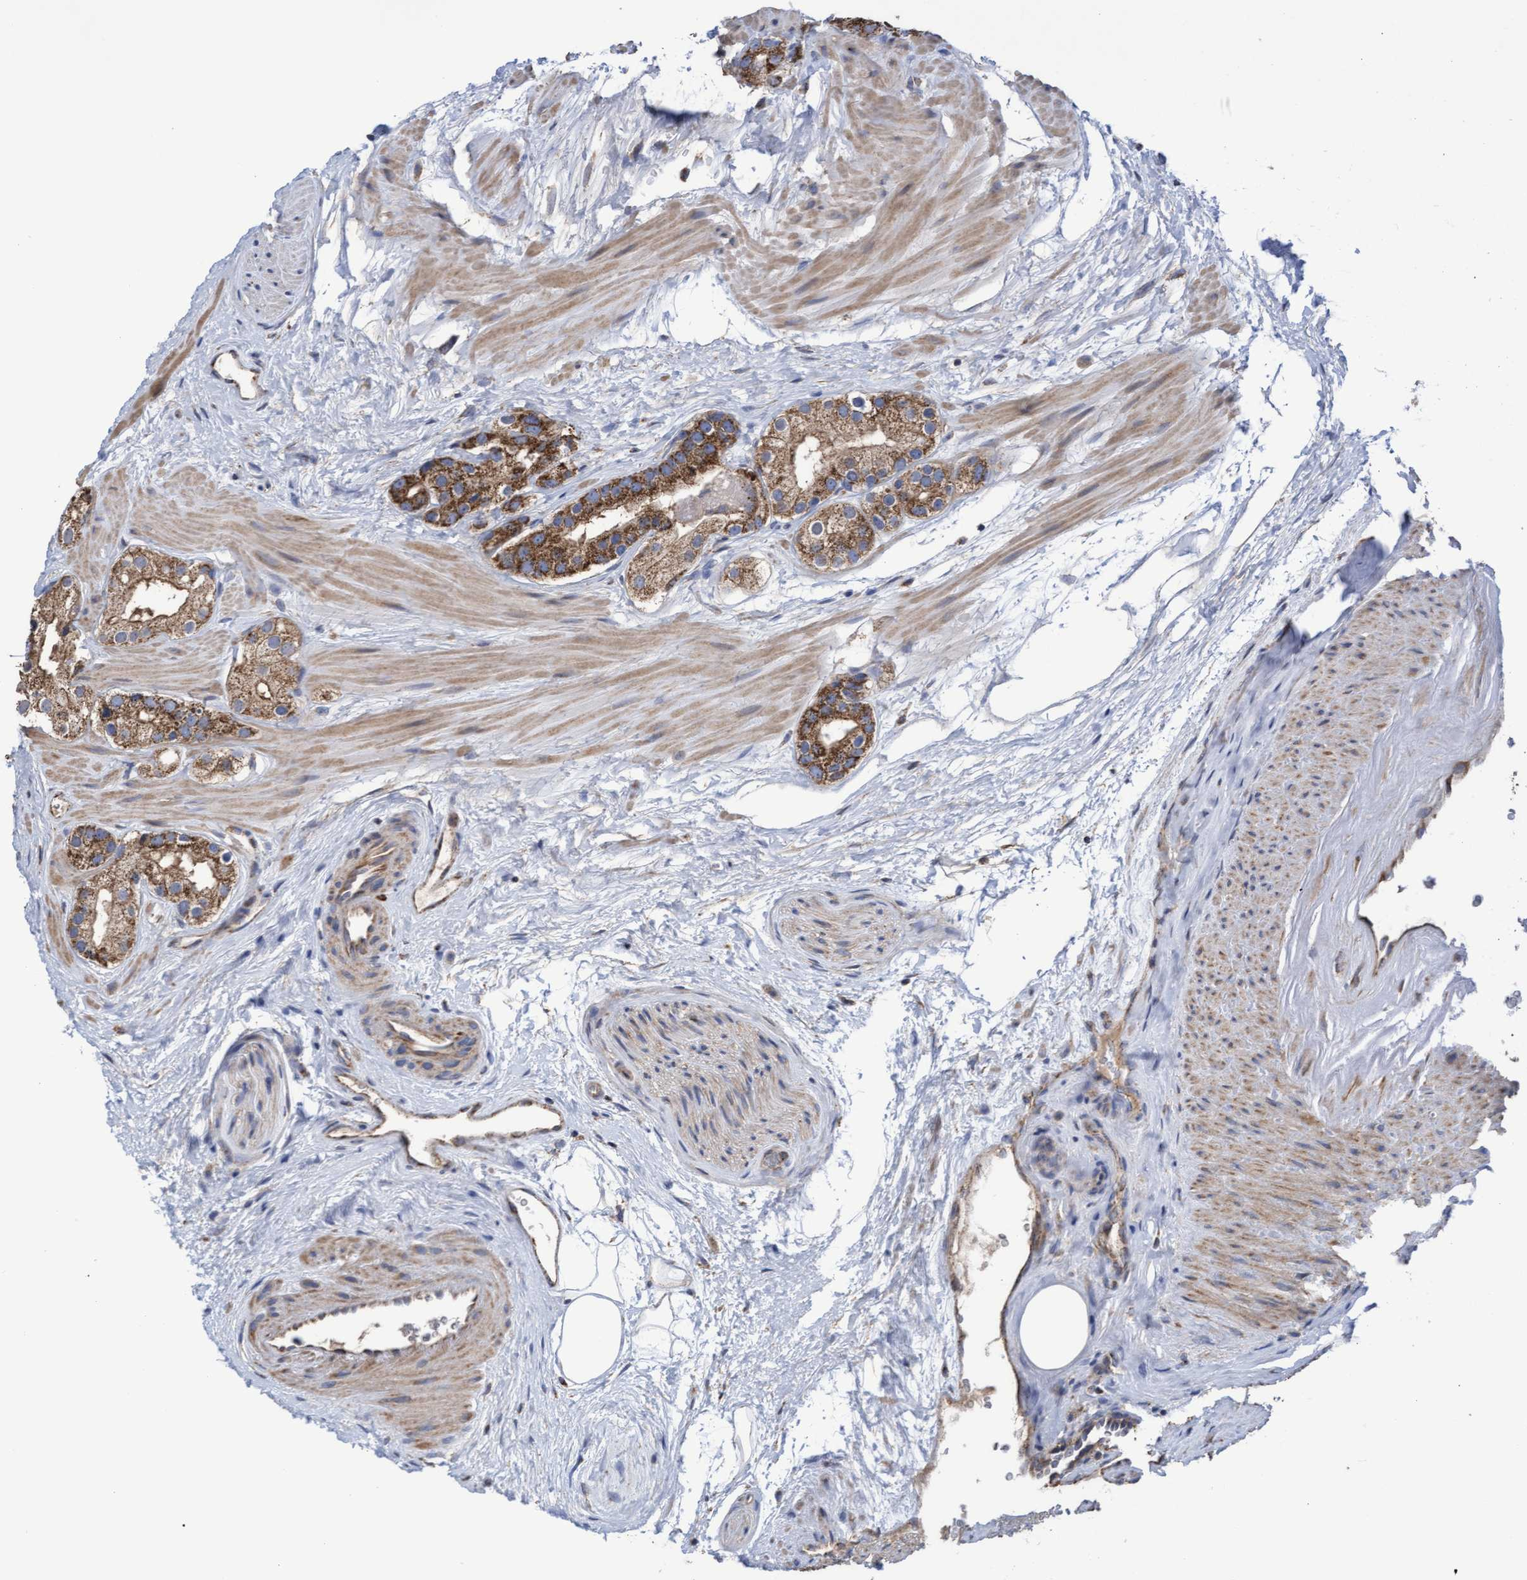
{"staining": {"intensity": "strong", "quantity": ">75%", "location": "cytoplasmic/membranous"}, "tissue": "prostate cancer", "cell_type": "Tumor cells", "image_type": "cancer", "snomed": [{"axis": "morphology", "description": "Adenocarcinoma, High grade"}, {"axis": "topography", "description": "Prostate"}], "caption": "Immunohistochemical staining of human high-grade adenocarcinoma (prostate) displays strong cytoplasmic/membranous protein expression in about >75% of tumor cells.", "gene": "COBL", "patient": {"sex": "male", "age": 63}}